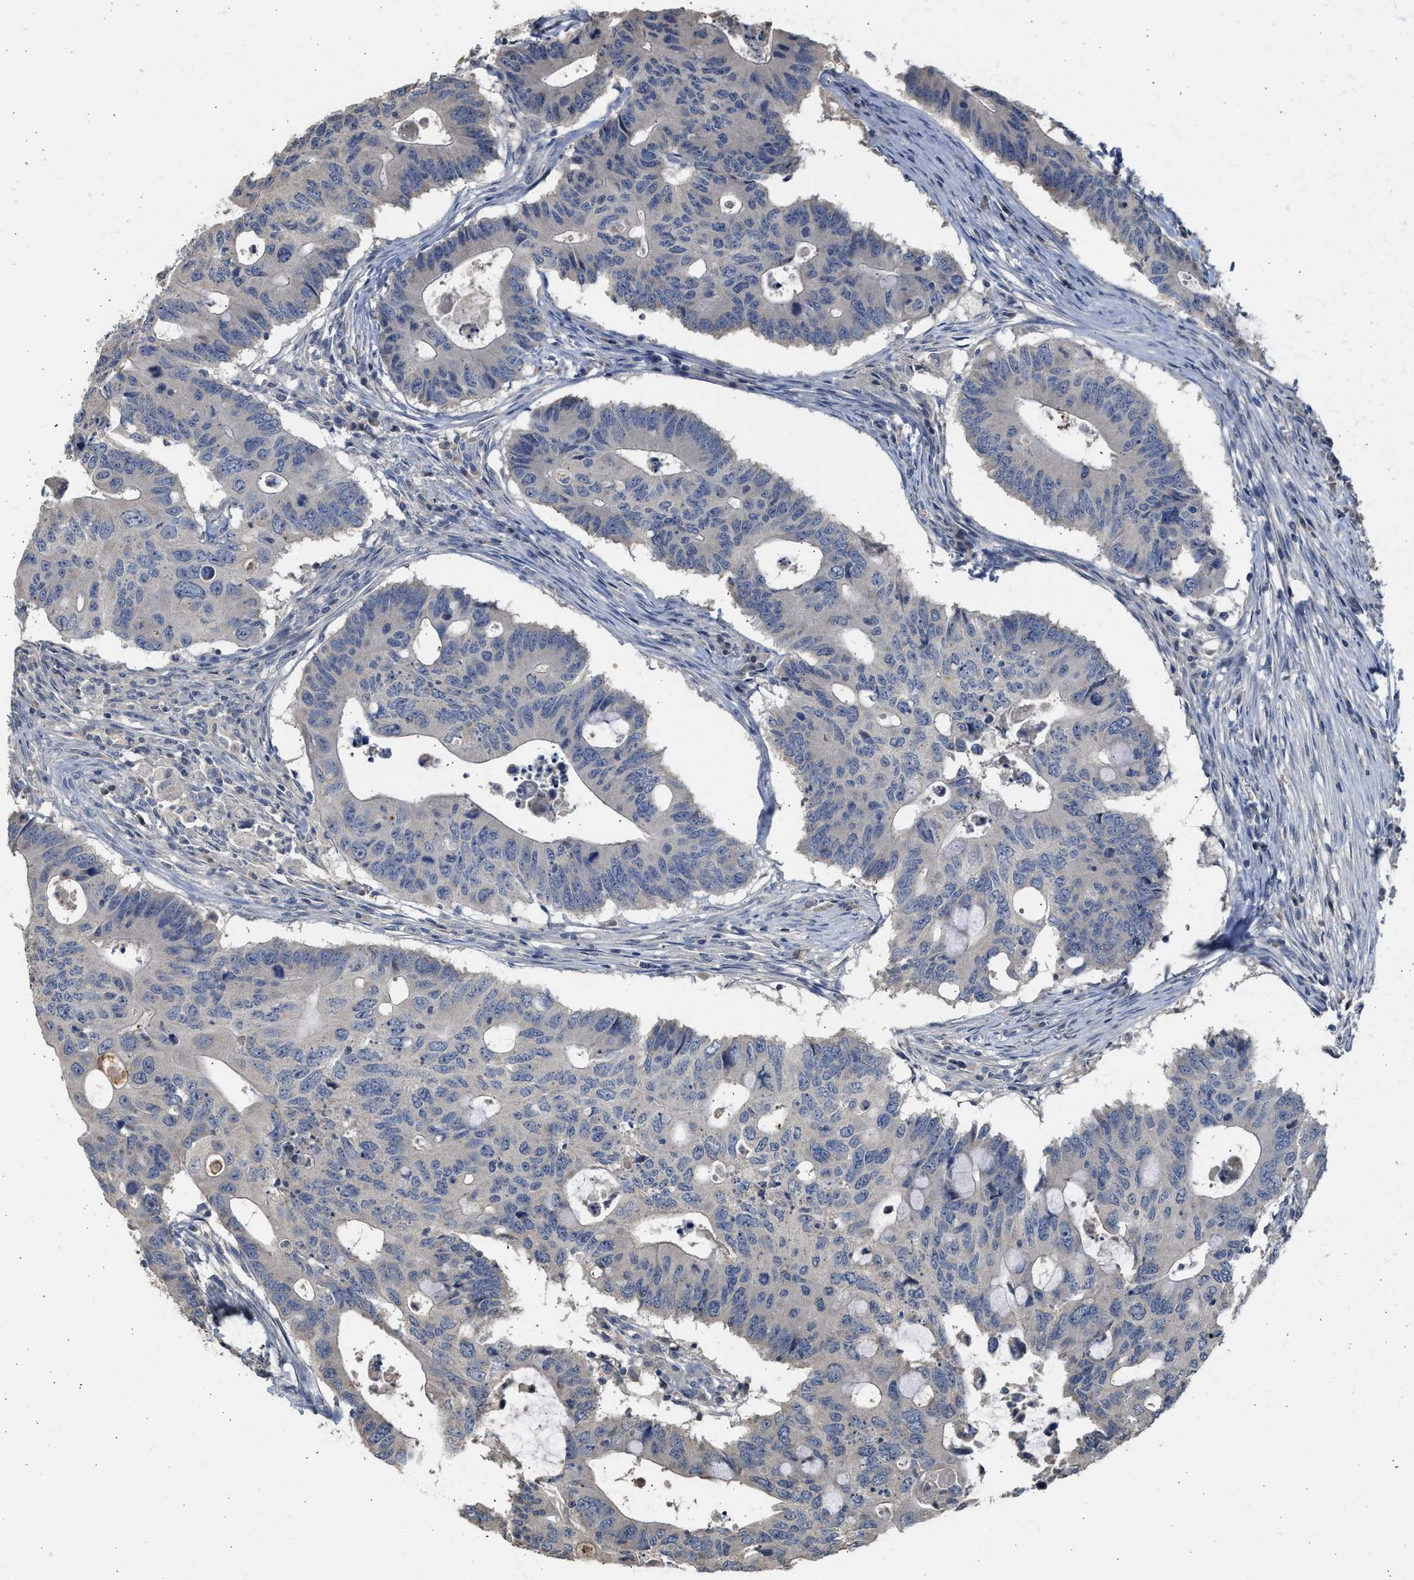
{"staining": {"intensity": "negative", "quantity": "none", "location": "none"}, "tissue": "colorectal cancer", "cell_type": "Tumor cells", "image_type": "cancer", "snomed": [{"axis": "morphology", "description": "Adenocarcinoma, NOS"}, {"axis": "topography", "description": "Colon"}], "caption": "Immunohistochemistry histopathology image of adenocarcinoma (colorectal) stained for a protein (brown), which reveals no positivity in tumor cells.", "gene": "SULT2A1", "patient": {"sex": "male", "age": 71}}